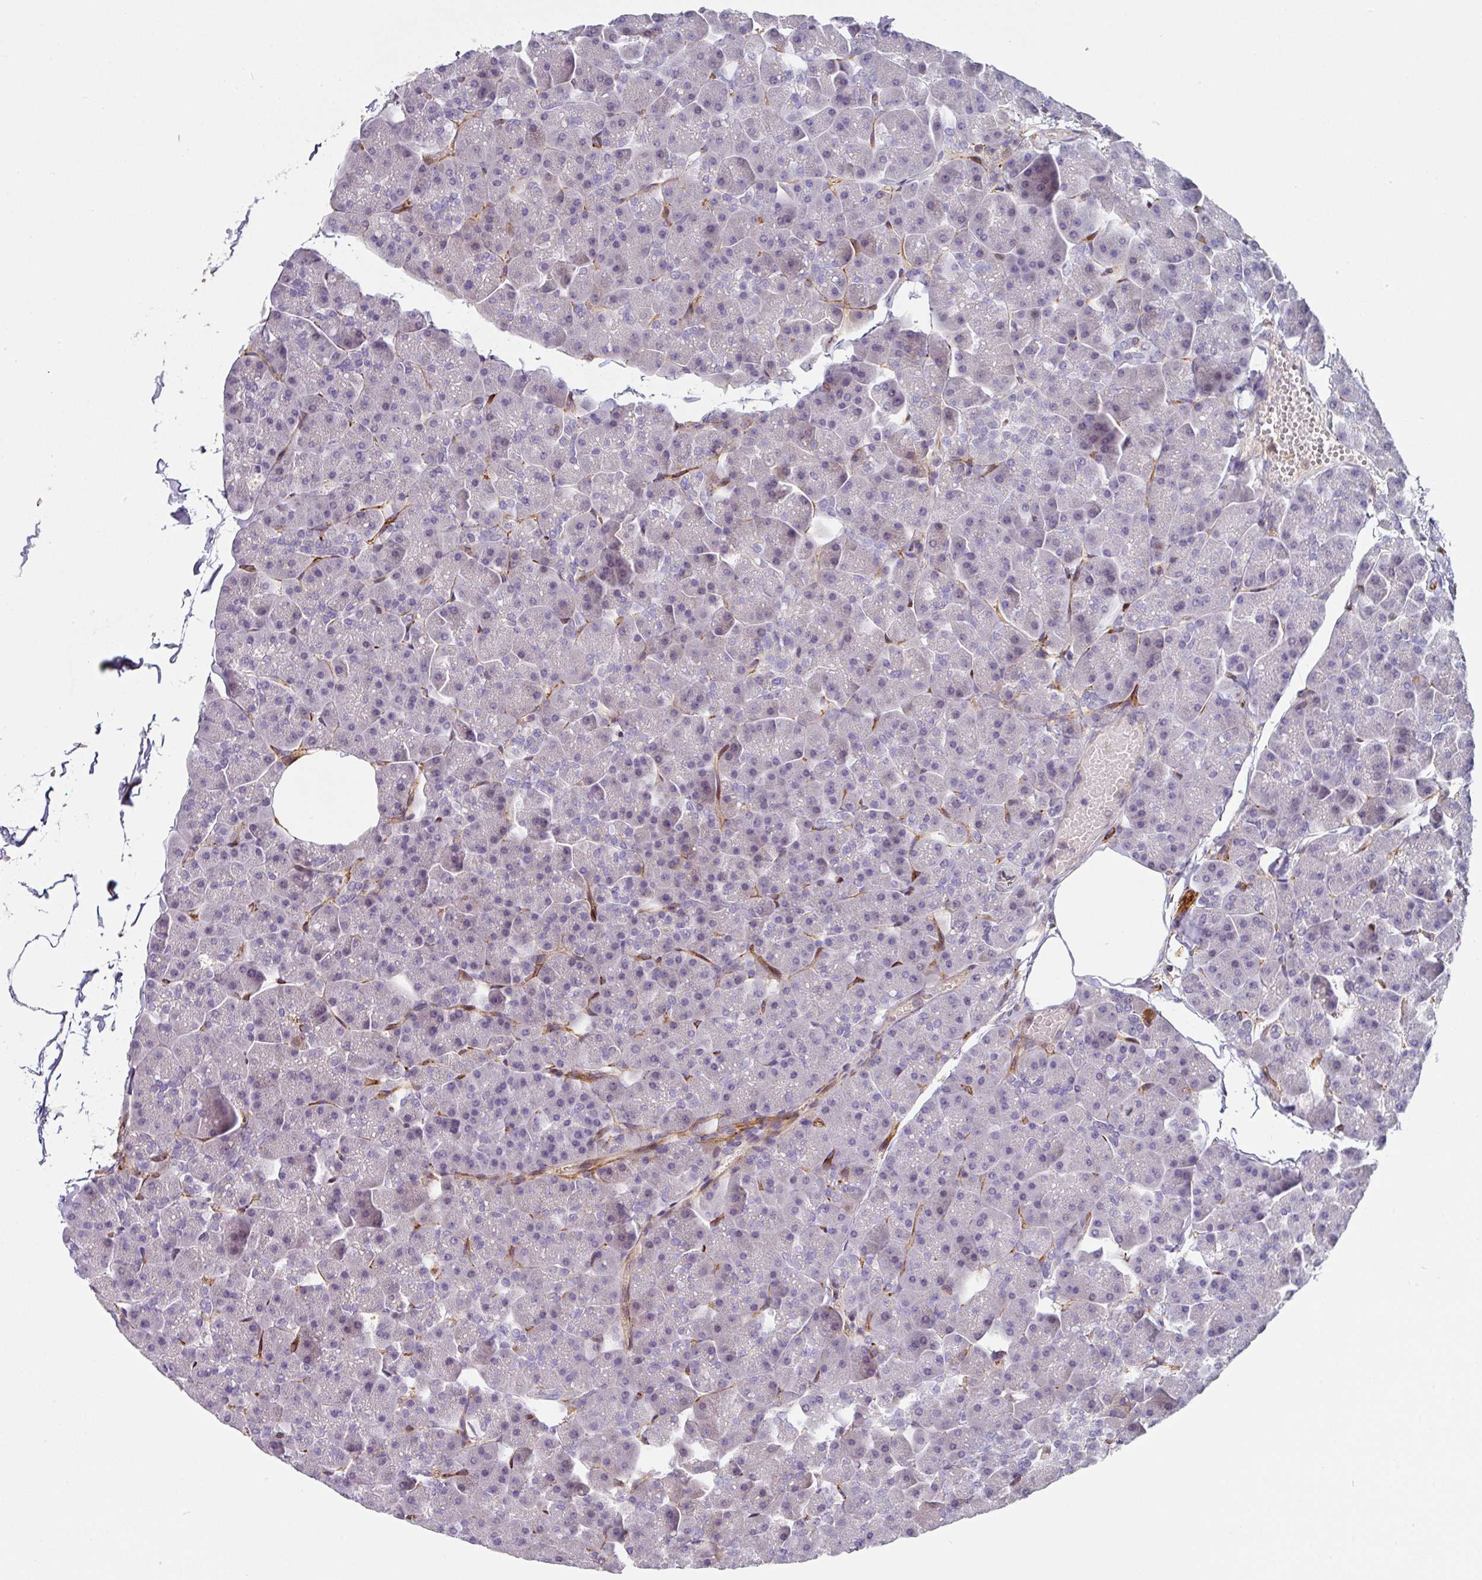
{"staining": {"intensity": "negative", "quantity": "none", "location": "none"}, "tissue": "pancreas", "cell_type": "Exocrine glandular cells", "image_type": "normal", "snomed": [{"axis": "morphology", "description": "Normal tissue, NOS"}, {"axis": "topography", "description": "Pancreas"}], "caption": "The image exhibits no staining of exocrine glandular cells in benign pancreas.", "gene": "BEND5", "patient": {"sex": "male", "age": 35}}